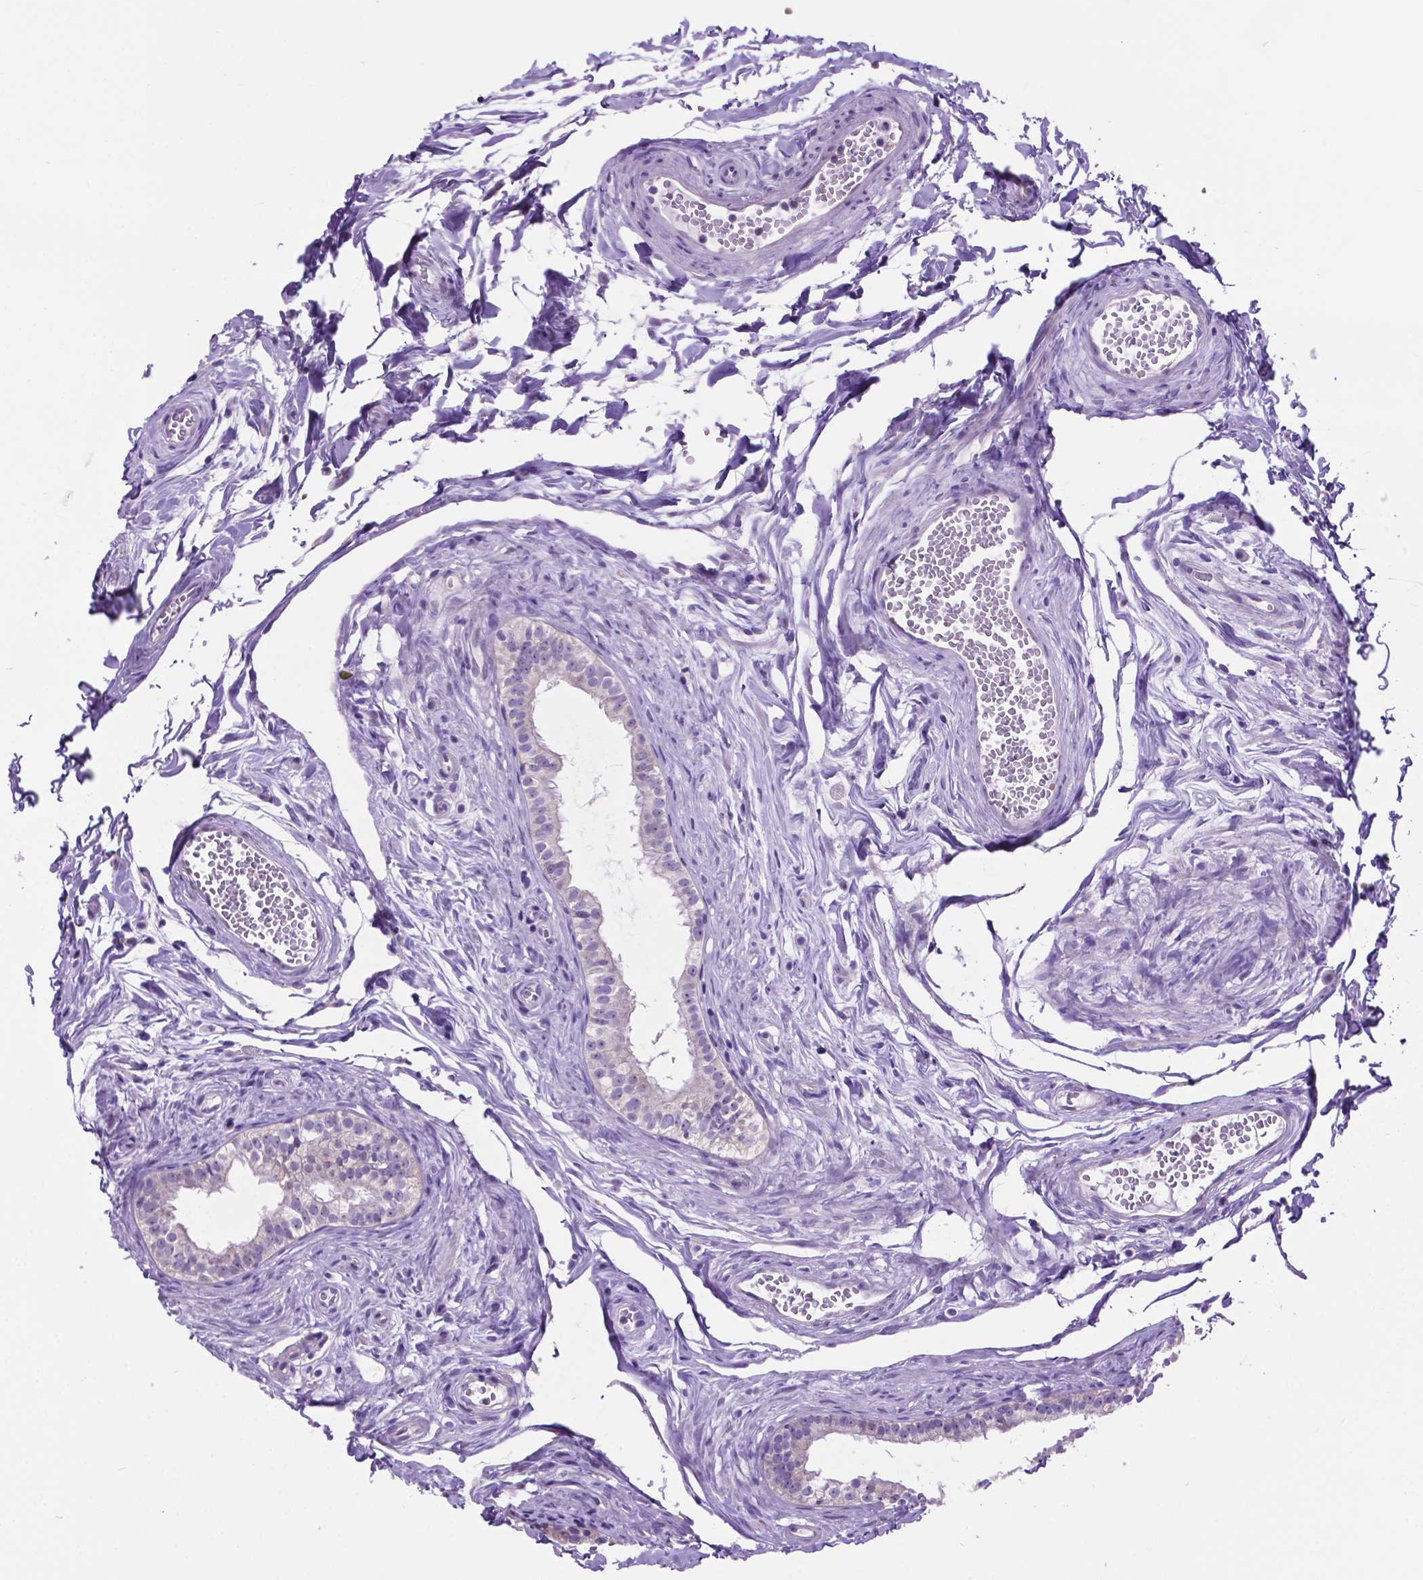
{"staining": {"intensity": "negative", "quantity": "none", "location": "none"}, "tissue": "epididymis", "cell_type": "Glandular cells", "image_type": "normal", "snomed": [{"axis": "morphology", "description": "Normal tissue, NOS"}, {"axis": "topography", "description": "Epididymis"}], "caption": "Protein analysis of benign epididymis shows no significant expression in glandular cells.", "gene": "SPDYA", "patient": {"sex": "male", "age": 45}}